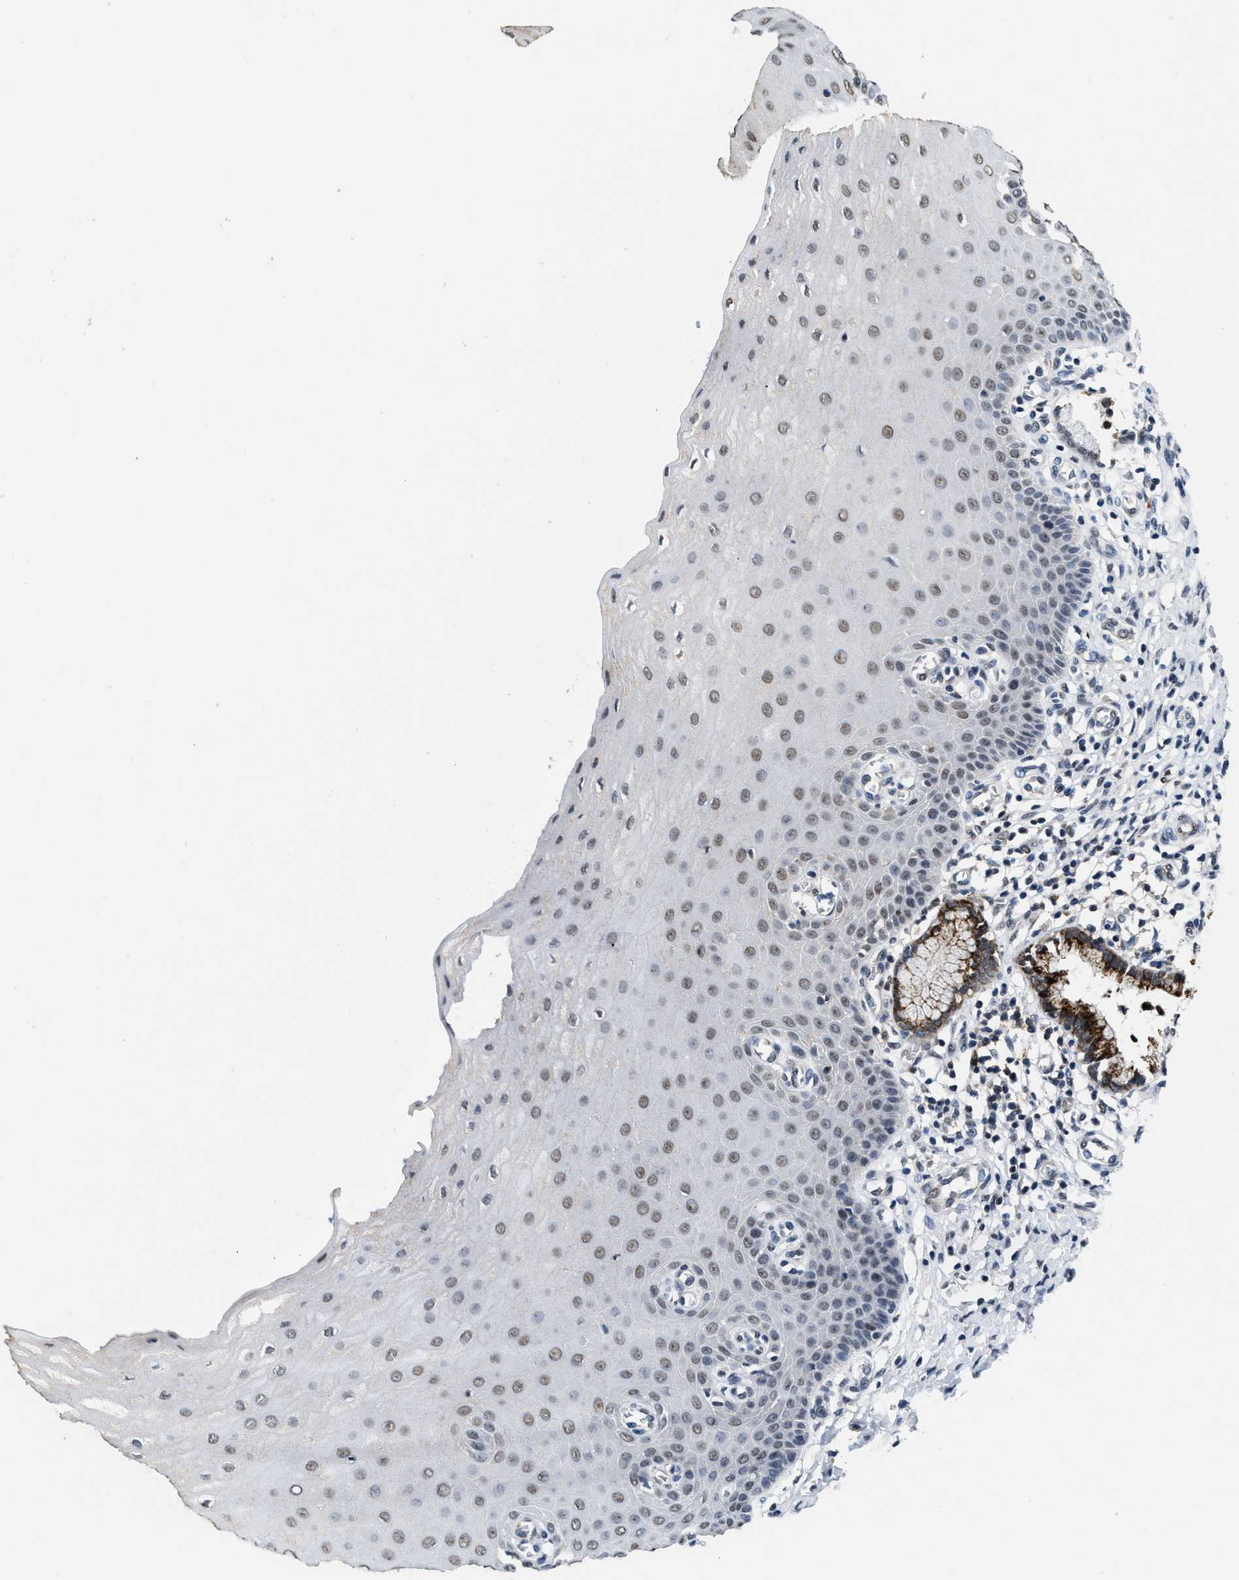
{"staining": {"intensity": "strong", "quantity": ">75%", "location": "cytoplasmic/membranous"}, "tissue": "cervix", "cell_type": "Glandular cells", "image_type": "normal", "snomed": [{"axis": "morphology", "description": "Normal tissue, NOS"}, {"axis": "topography", "description": "Cervix"}], "caption": "Immunohistochemistry (IHC) histopathology image of benign human cervix stained for a protein (brown), which shows high levels of strong cytoplasmic/membranous staining in approximately >75% of glandular cells.", "gene": "SUPT16H", "patient": {"sex": "female", "age": 55}}